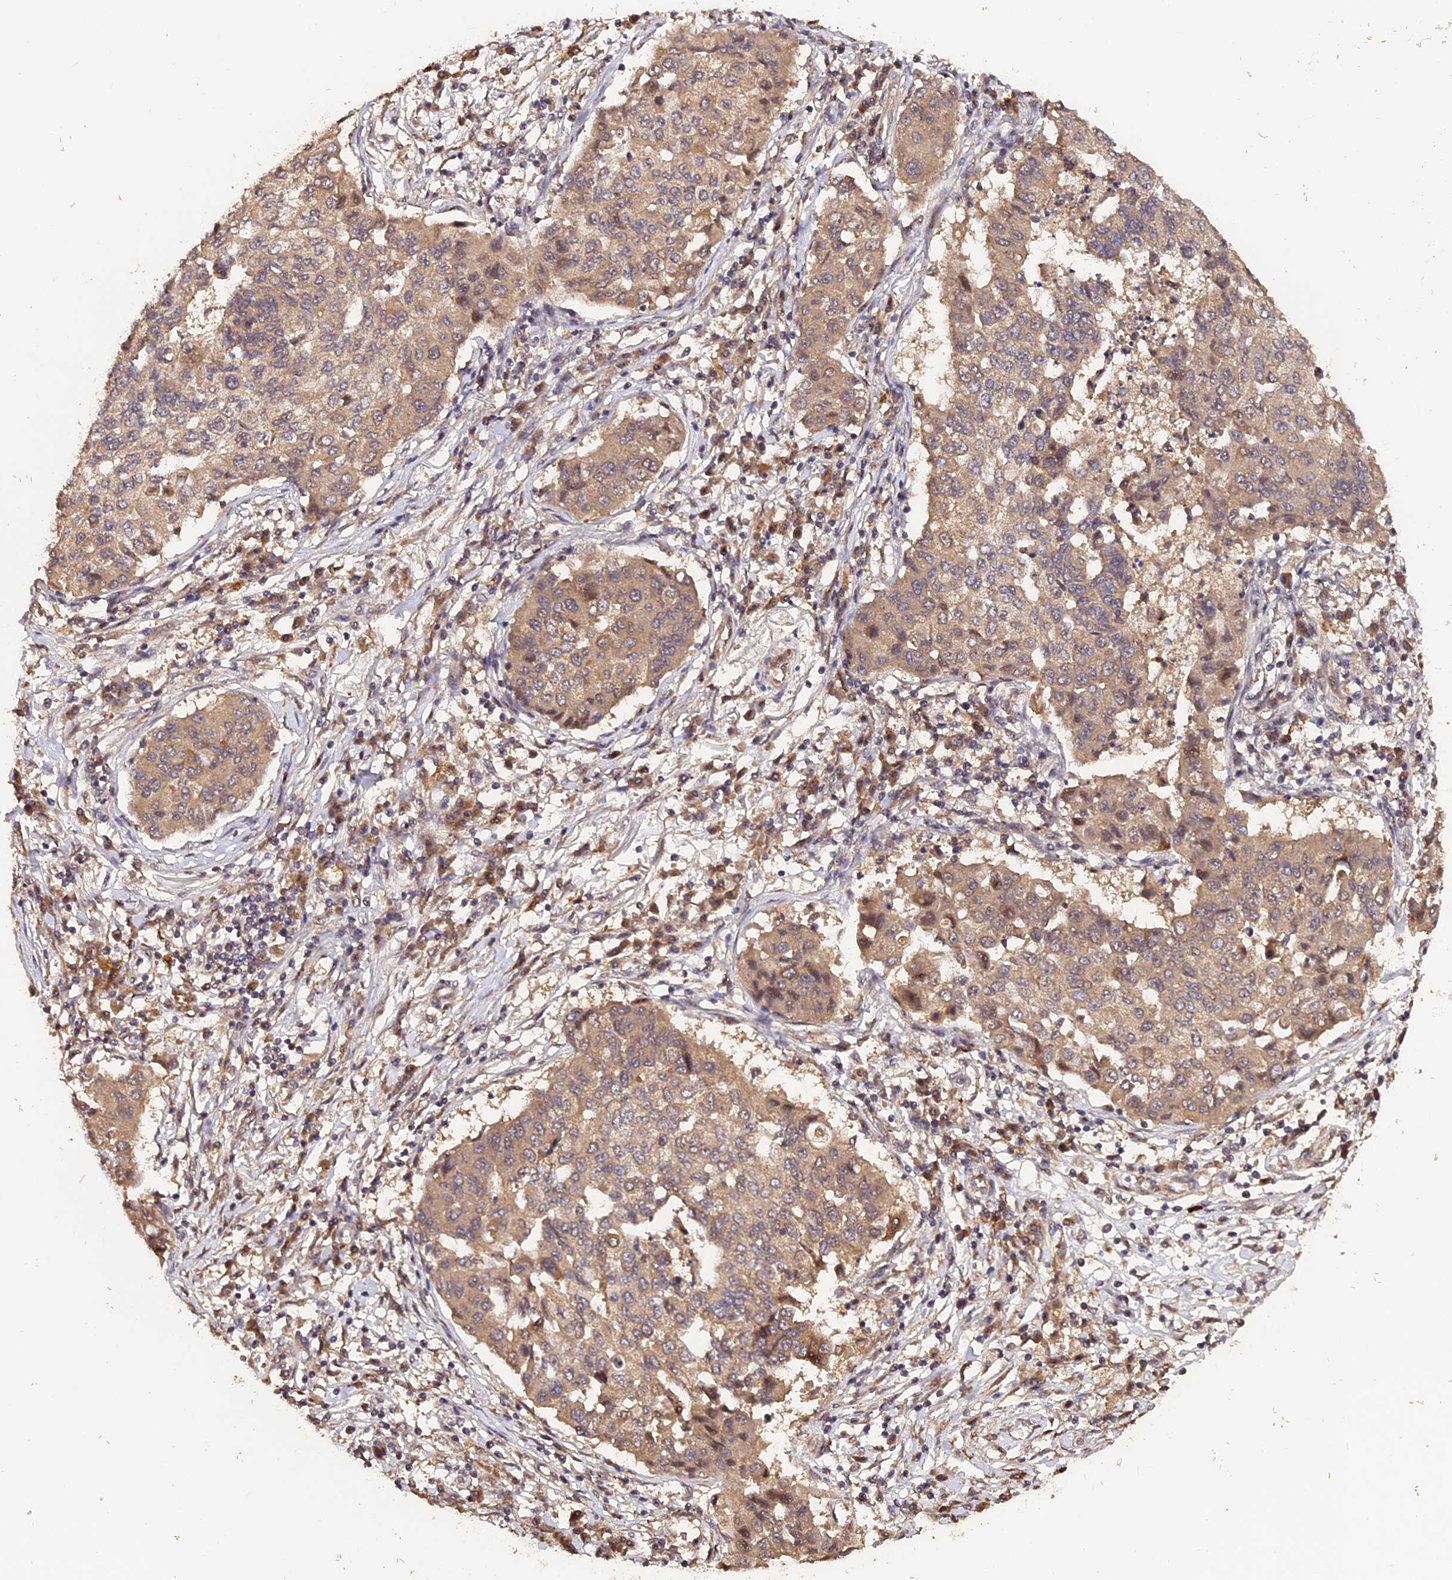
{"staining": {"intensity": "weak", "quantity": ">75%", "location": "cytoplasmic/membranous"}, "tissue": "lung cancer", "cell_type": "Tumor cells", "image_type": "cancer", "snomed": [{"axis": "morphology", "description": "Squamous cell carcinoma, NOS"}, {"axis": "topography", "description": "Lung"}], "caption": "Human squamous cell carcinoma (lung) stained for a protein (brown) displays weak cytoplasmic/membranous positive expression in approximately >75% of tumor cells.", "gene": "TRMT1", "patient": {"sex": "male", "age": 74}}